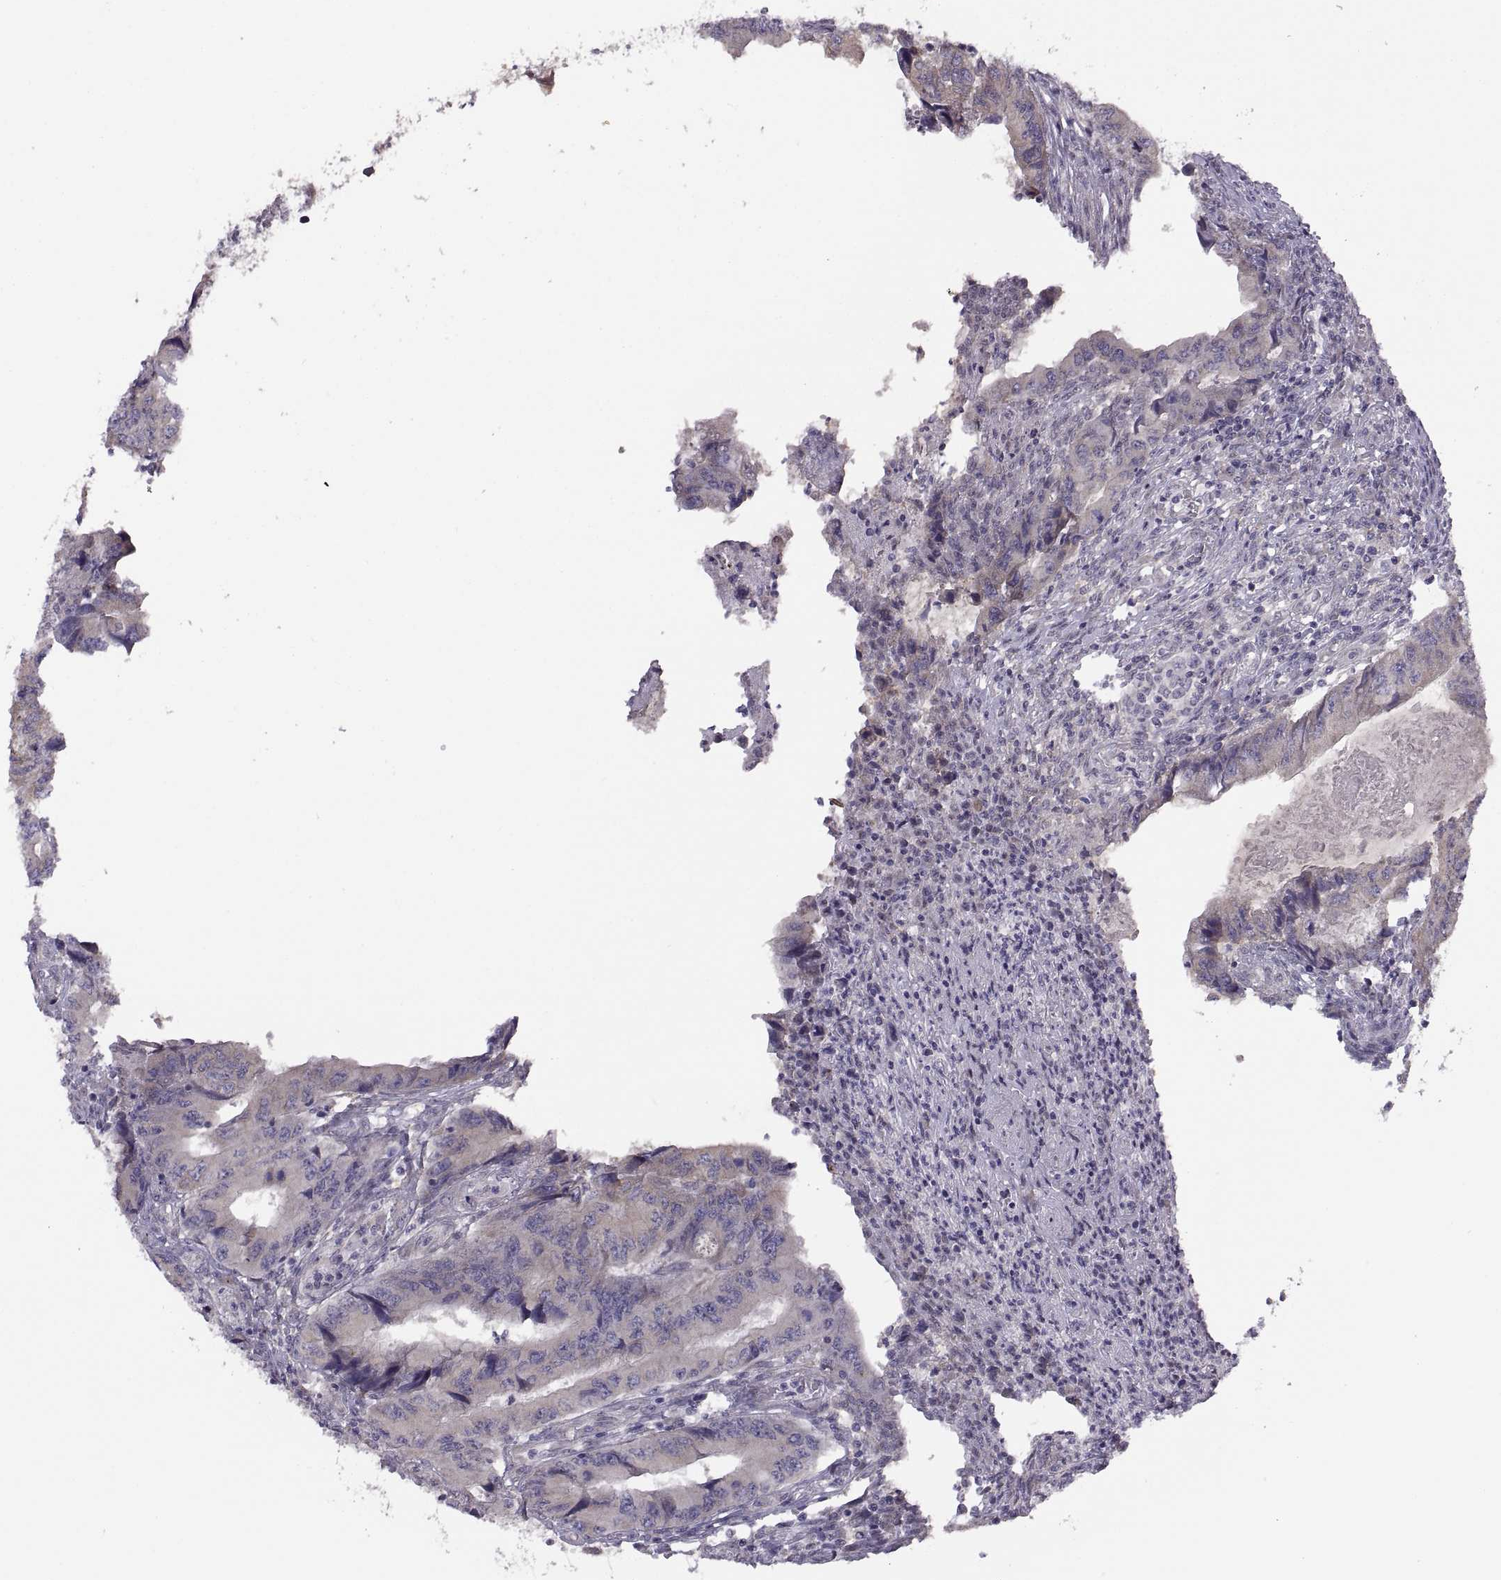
{"staining": {"intensity": "weak", "quantity": "25%-75%", "location": "cytoplasmic/membranous"}, "tissue": "colorectal cancer", "cell_type": "Tumor cells", "image_type": "cancer", "snomed": [{"axis": "morphology", "description": "Adenocarcinoma, NOS"}, {"axis": "topography", "description": "Colon"}], "caption": "Weak cytoplasmic/membranous positivity for a protein is present in about 25%-75% of tumor cells of adenocarcinoma (colorectal) using immunohistochemistry (IHC).", "gene": "ACSBG2", "patient": {"sex": "male", "age": 53}}